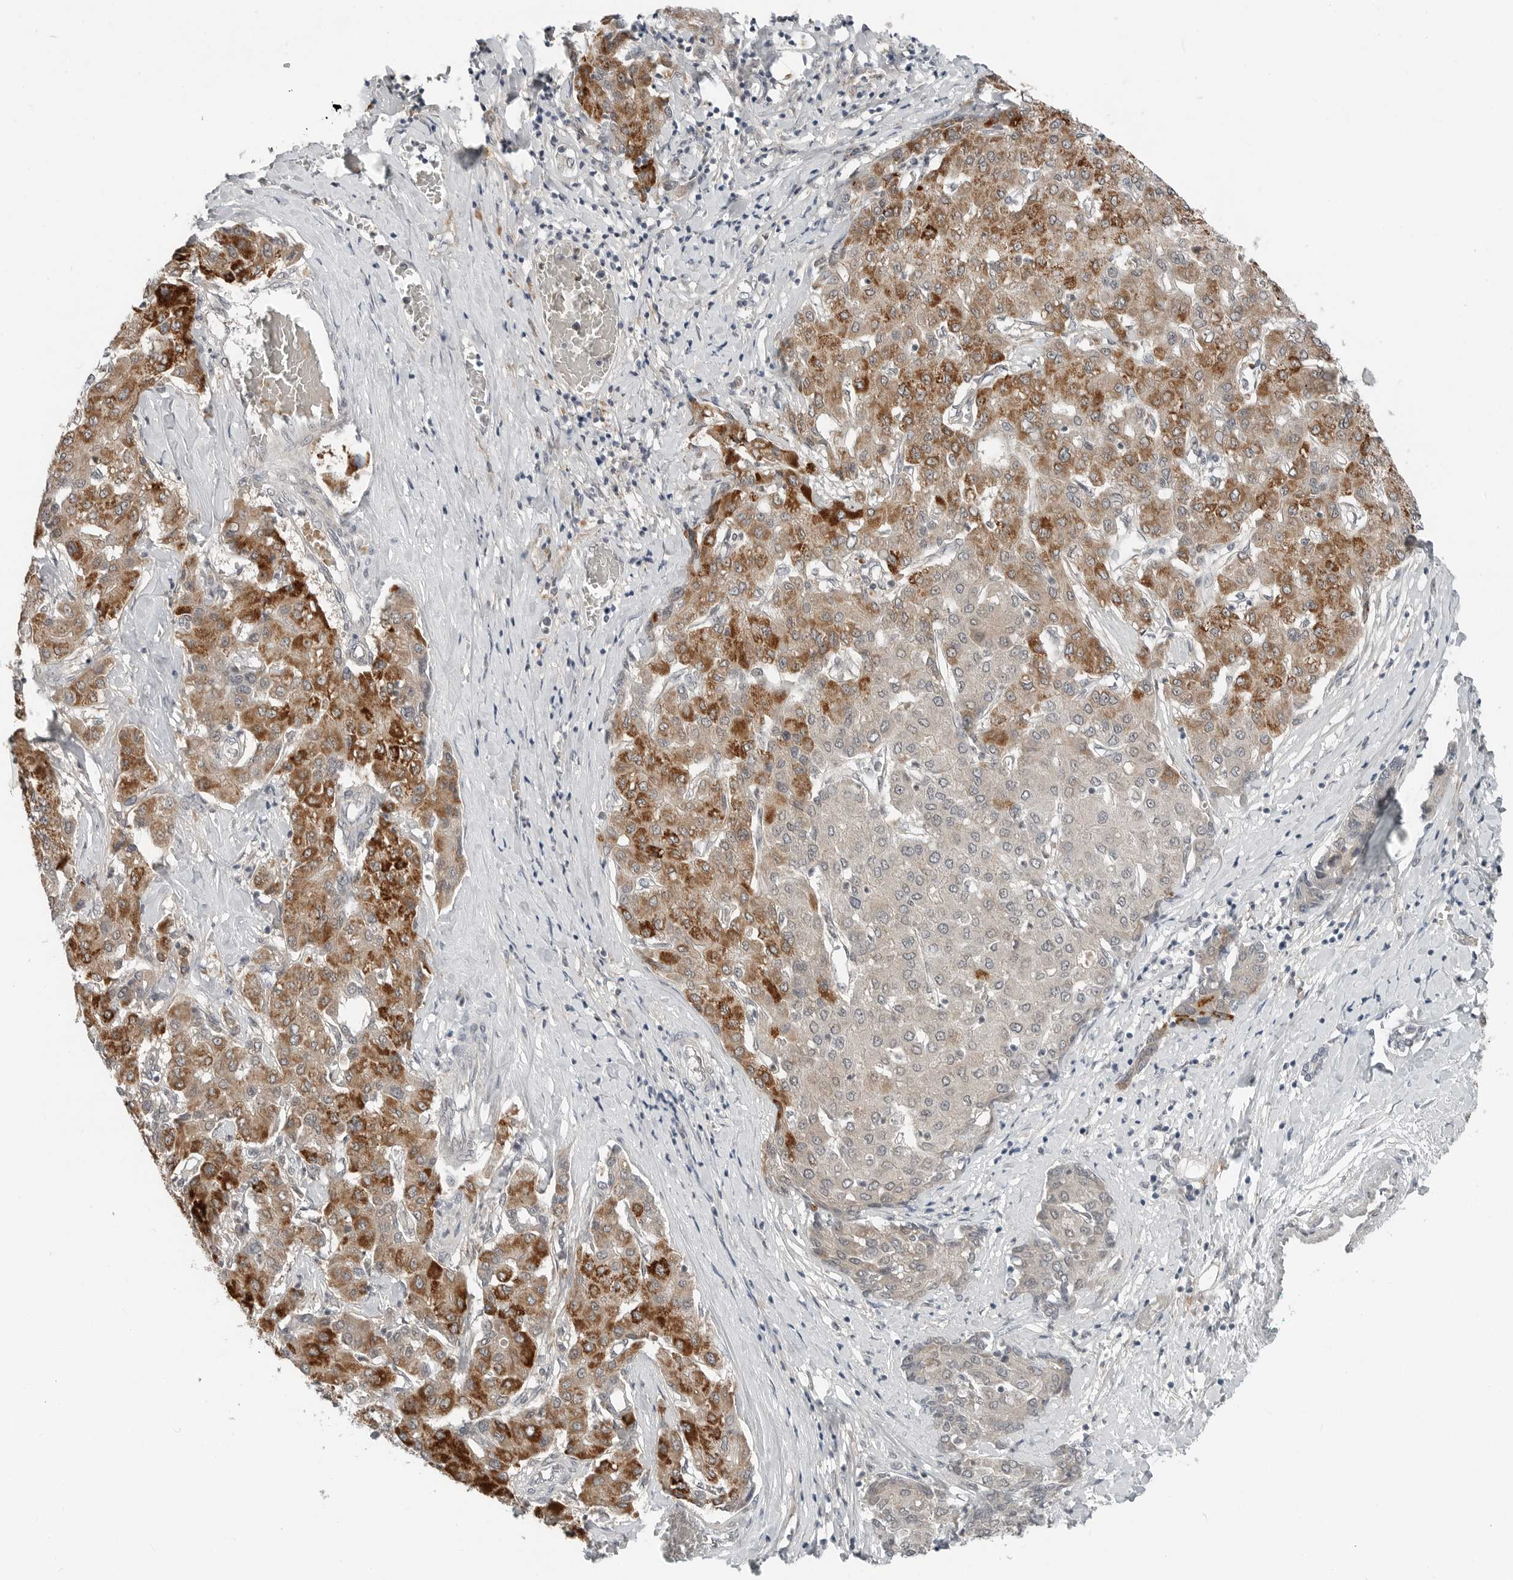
{"staining": {"intensity": "strong", "quantity": "25%-75%", "location": "cytoplasmic/membranous"}, "tissue": "liver cancer", "cell_type": "Tumor cells", "image_type": "cancer", "snomed": [{"axis": "morphology", "description": "Carcinoma, Hepatocellular, NOS"}, {"axis": "topography", "description": "Liver"}], "caption": "Human liver cancer (hepatocellular carcinoma) stained for a protein (brown) demonstrates strong cytoplasmic/membranous positive staining in approximately 25%-75% of tumor cells.", "gene": "FCRLB", "patient": {"sex": "male", "age": 65}}